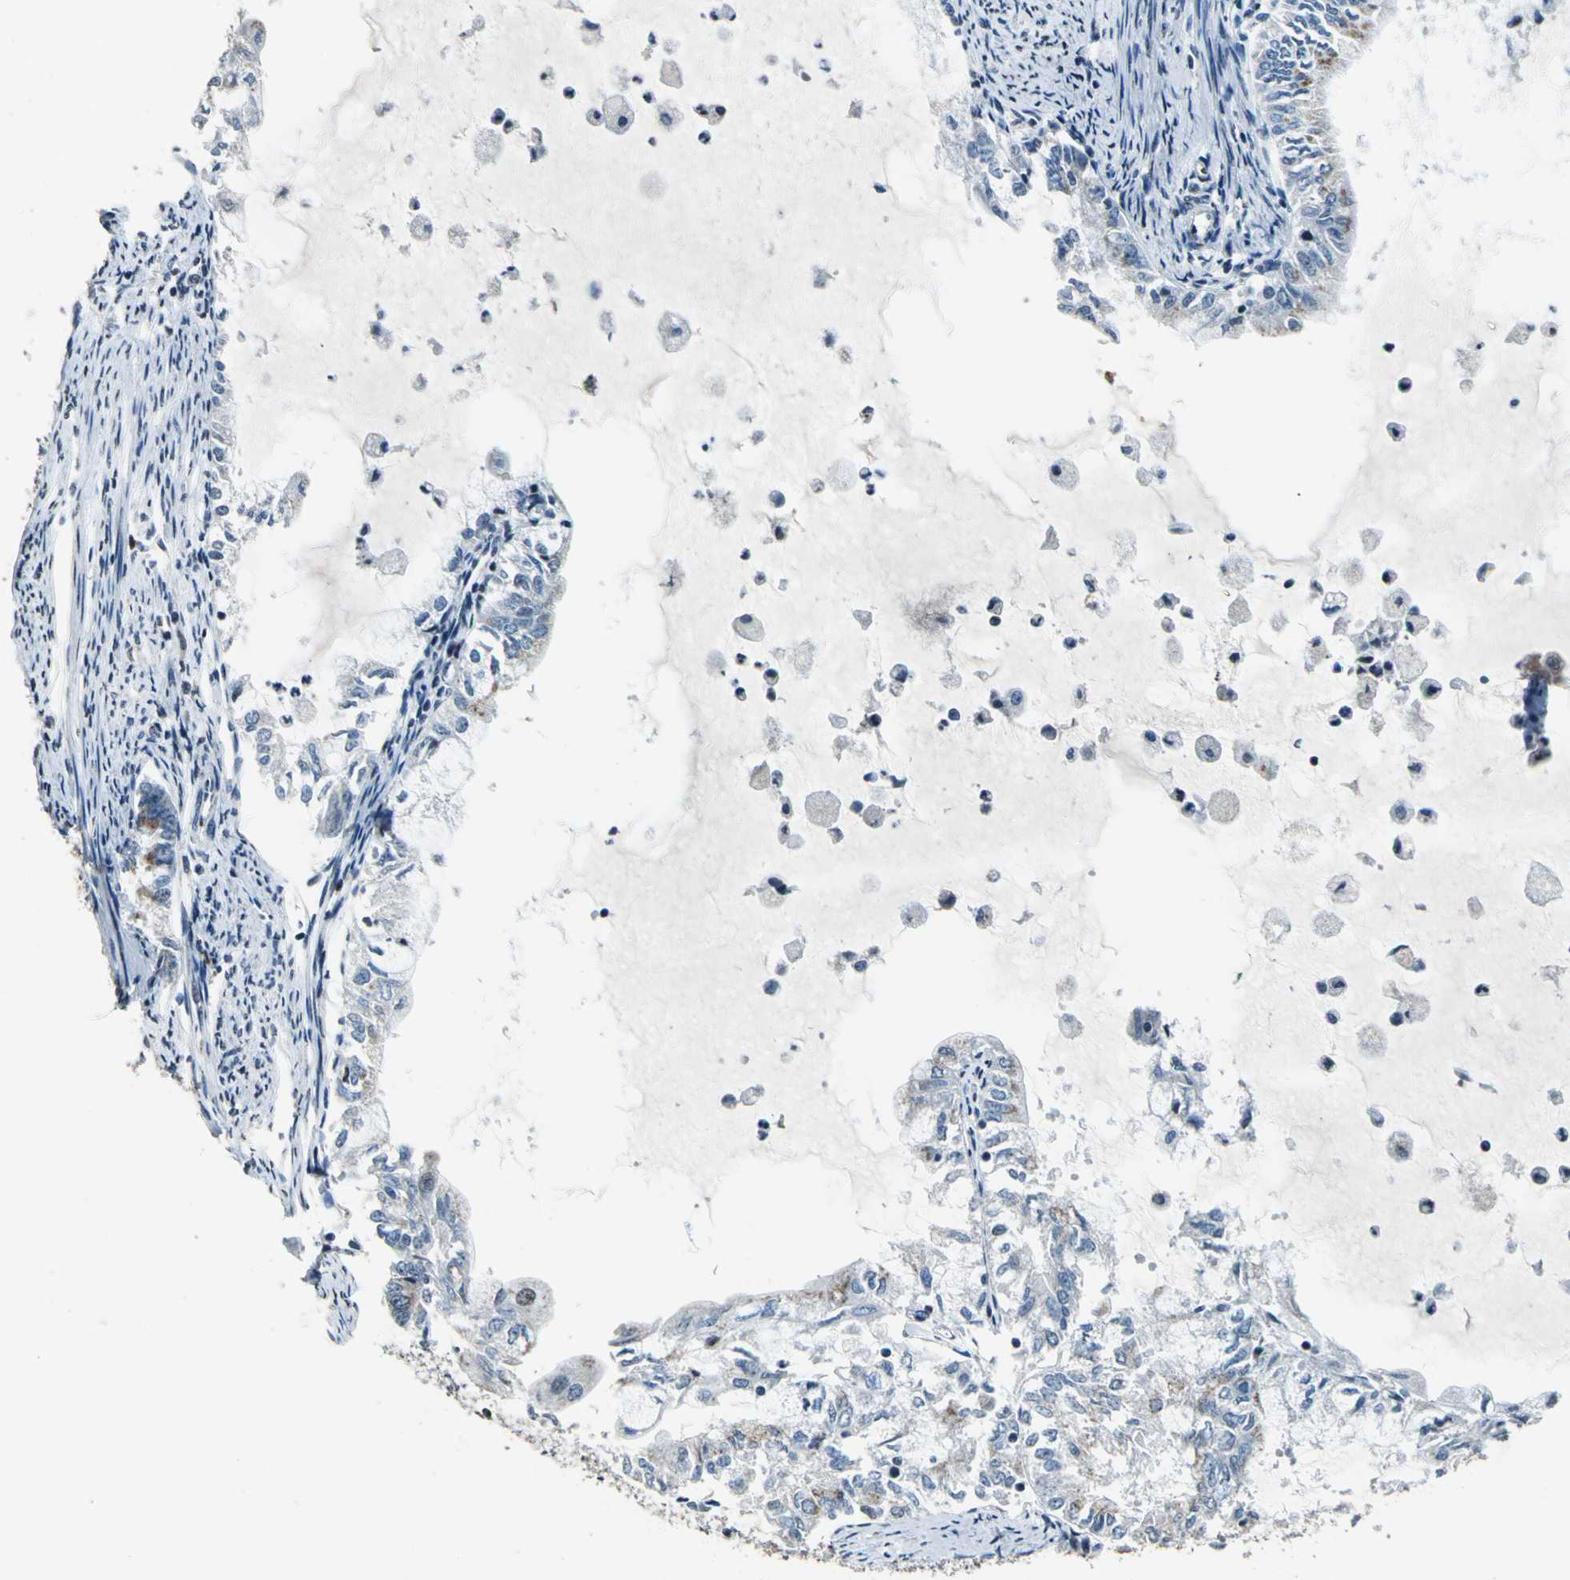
{"staining": {"intensity": "weak", "quantity": "25%-75%", "location": "cytoplasmic/membranous"}, "tissue": "endometrial cancer", "cell_type": "Tumor cells", "image_type": "cancer", "snomed": [{"axis": "morphology", "description": "Adenocarcinoma, NOS"}, {"axis": "topography", "description": "Endometrium"}], "caption": "DAB immunohistochemical staining of human endometrial adenocarcinoma shows weak cytoplasmic/membranous protein positivity in approximately 25%-75% of tumor cells. The staining is performed using DAB brown chromogen to label protein expression. The nuclei are counter-stained blue using hematoxylin.", "gene": "TMEM115", "patient": {"sex": "female", "age": 86}}